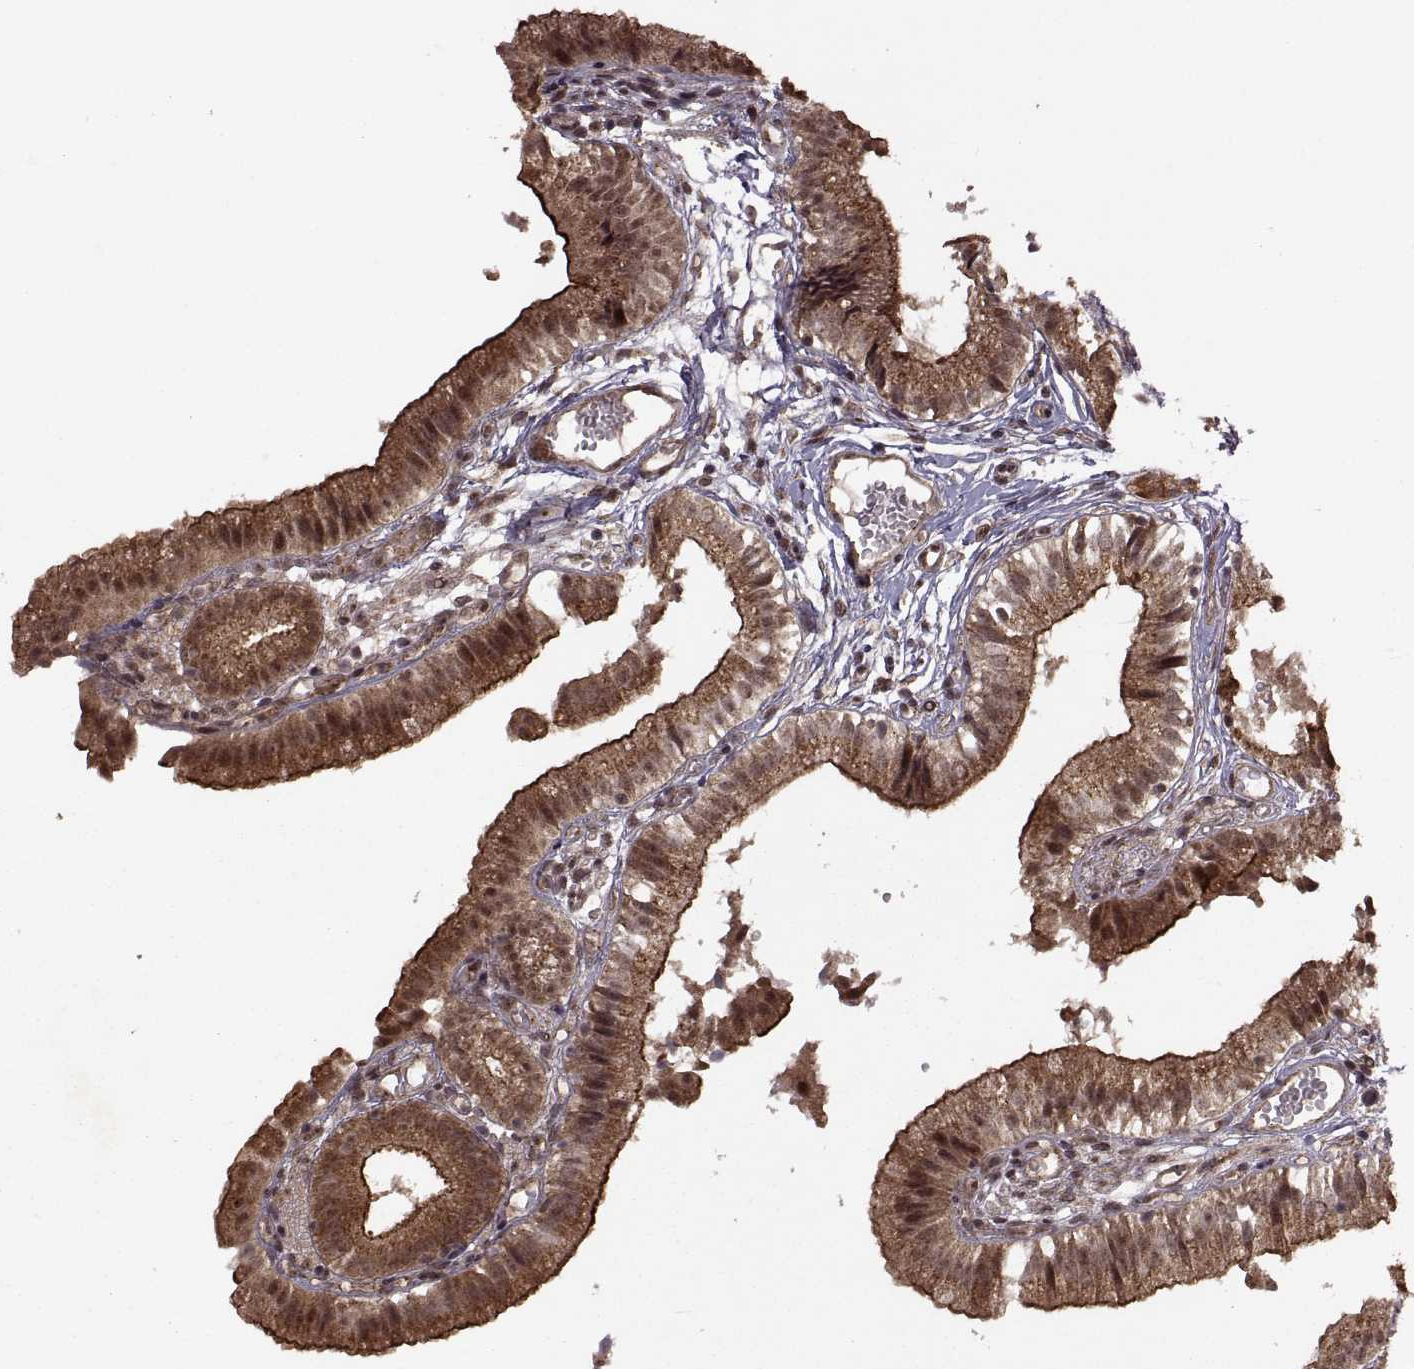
{"staining": {"intensity": "strong", "quantity": ">75%", "location": "cytoplasmic/membranous,nuclear"}, "tissue": "gallbladder", "cell_type": "Glandular cells", "image_type": "normal", "snomed": [{"axis": "morphology", "description": "Normal tissue, NOS"}, {"axis": "topography", "description": "Gallbladder"}], "caption": "An immunohistochemistry (IHC) photomicrograph of normal tissue is shown. Protein staining in brown highlights strong cytoplasmic/membranous,nuclear positivity in gallbladder within glandular cells. Immunohistochemistry (ihc) stains the protein in brown and the nuclei are stained blue.", "gene": "PTOV1", "patient": {"sex": "female", "age": 47}}